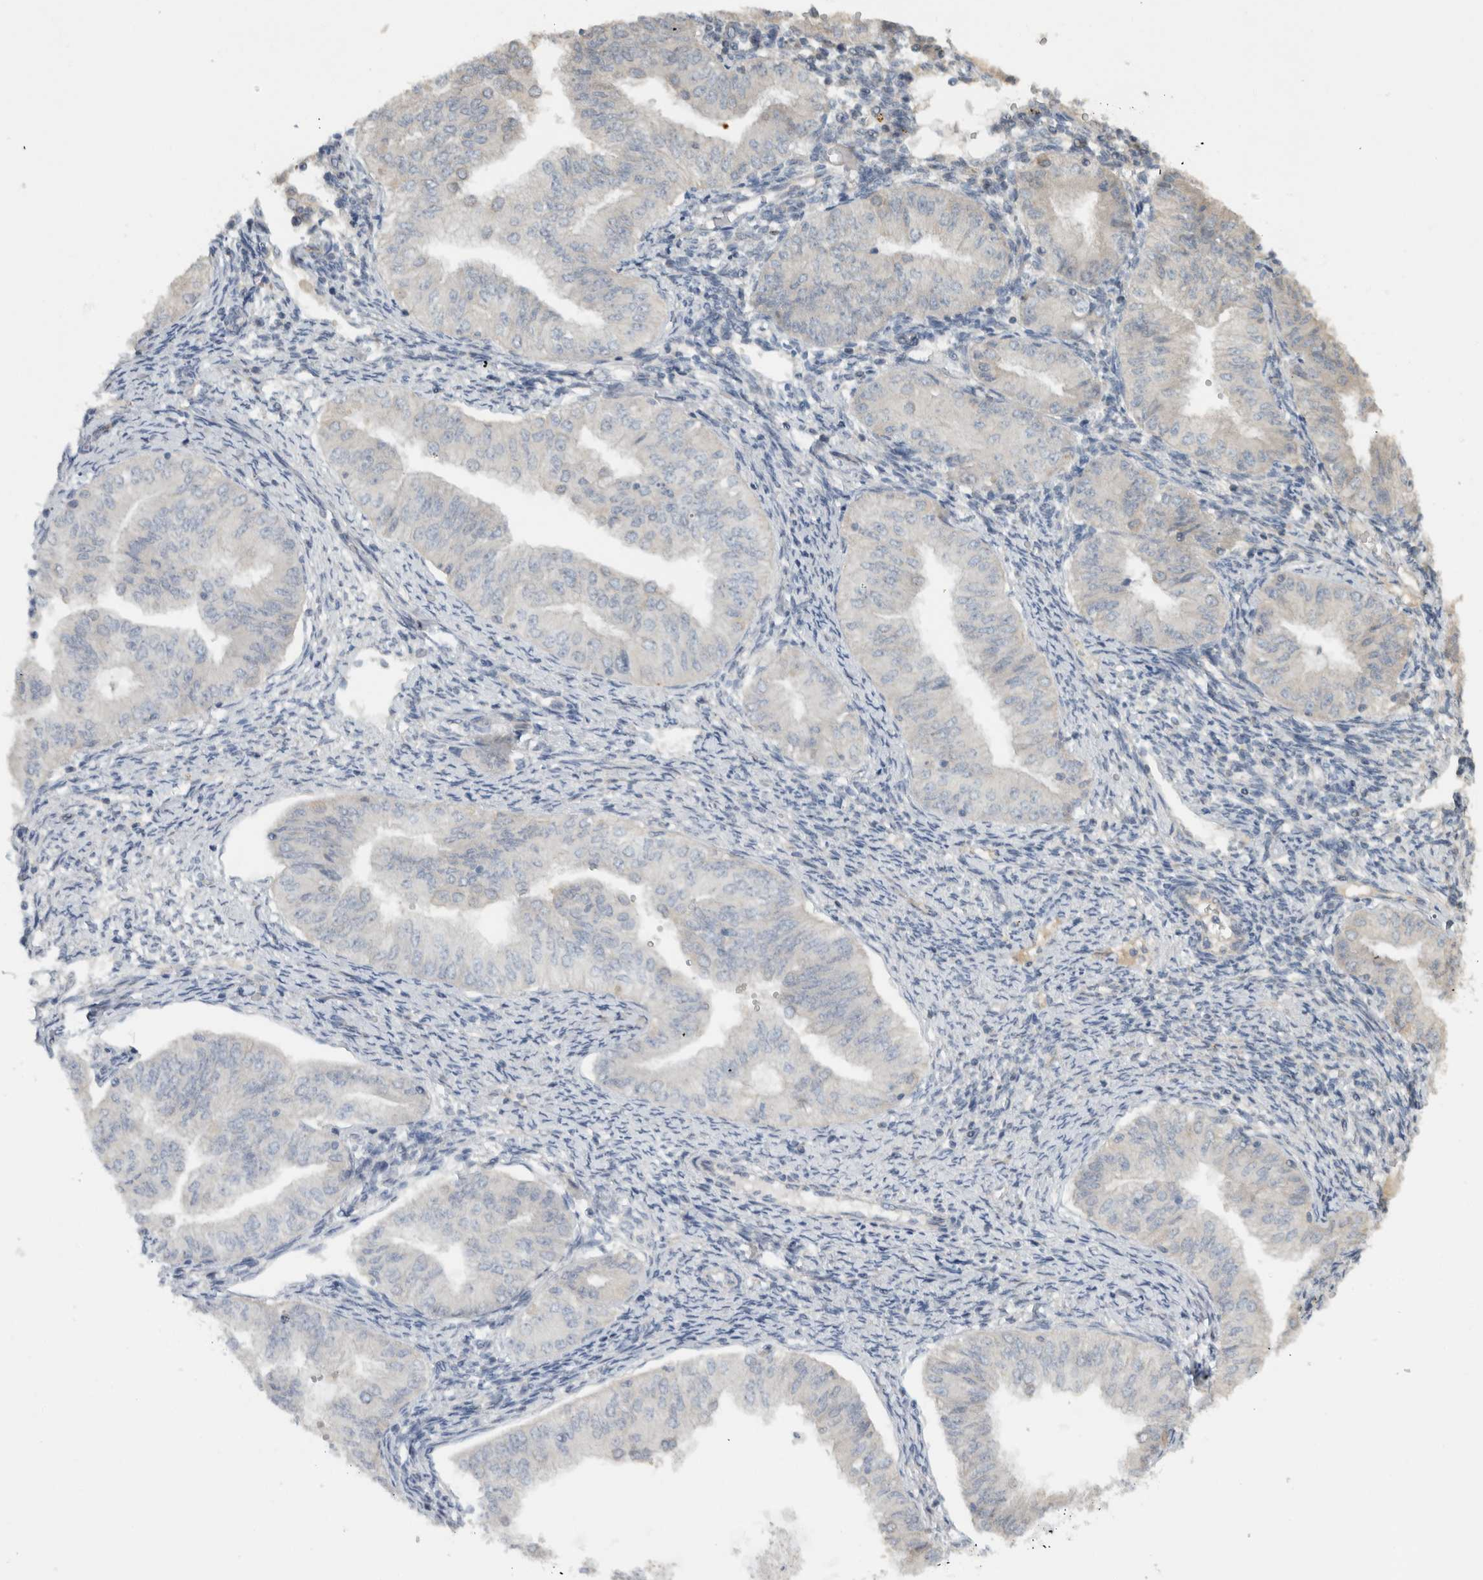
{"staining": {"intensity": "negative", "quantity": "none", "location": "none"}, "tissue": "endometrial cancer", "cell_type": "Tumor cells", "image_type": "cancer", "snomed": [{"axis": "morphology", "description": "Normal tissue, NOS"}, {"axis": "morphology", "description": "Adenocarcinoma, NOS"}, {"axis": "topography", "description": "Endometrium"}], "caption": "Tumor cells are negative for brown protein staining in endometrial cancer.", "gene": "ERCC6L2", "patient": {"sex": "female", "age": 53}}